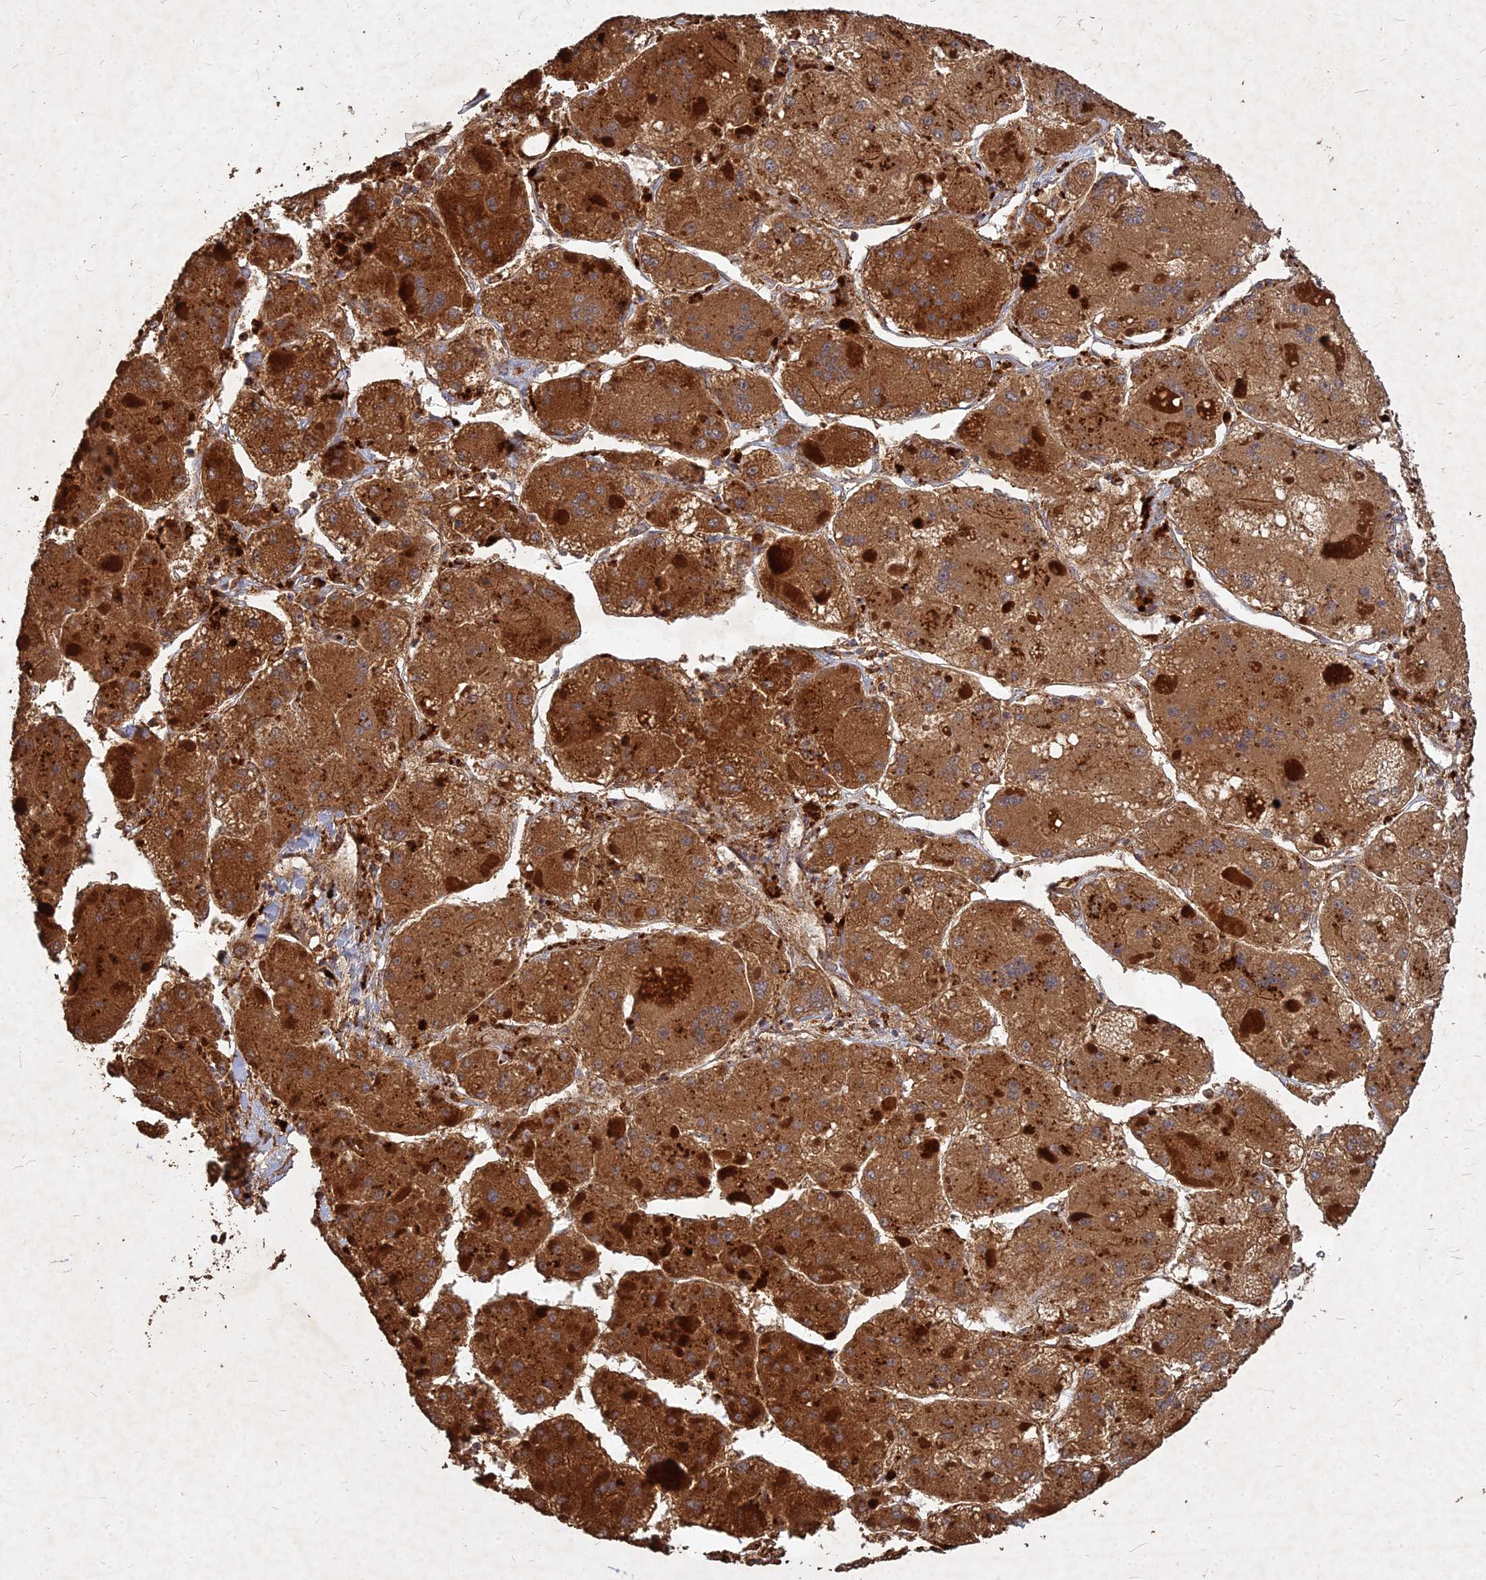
{"staining": {"intensity": "strong", "quantity": ">75%", "location": "cytoplasmic/membranous"}, "tissue": "liver cancer", "cell_type": "Tumor cells", "image_type": "cancer", "snomed": [{"axis": "morphology", "description": "Carcinoma, Hepatocellular, NOS"}, {"axis": "topography", "description": "Liver"}], "caption": "Tumor cells reveal high levels of strong cytoplasmic/membranous positivity in approximately >75% of cells in liver cancer (hepatocellular carcinoma).", "gene": "UBE2W", "patient": {"sex": "female", "age": 73}}